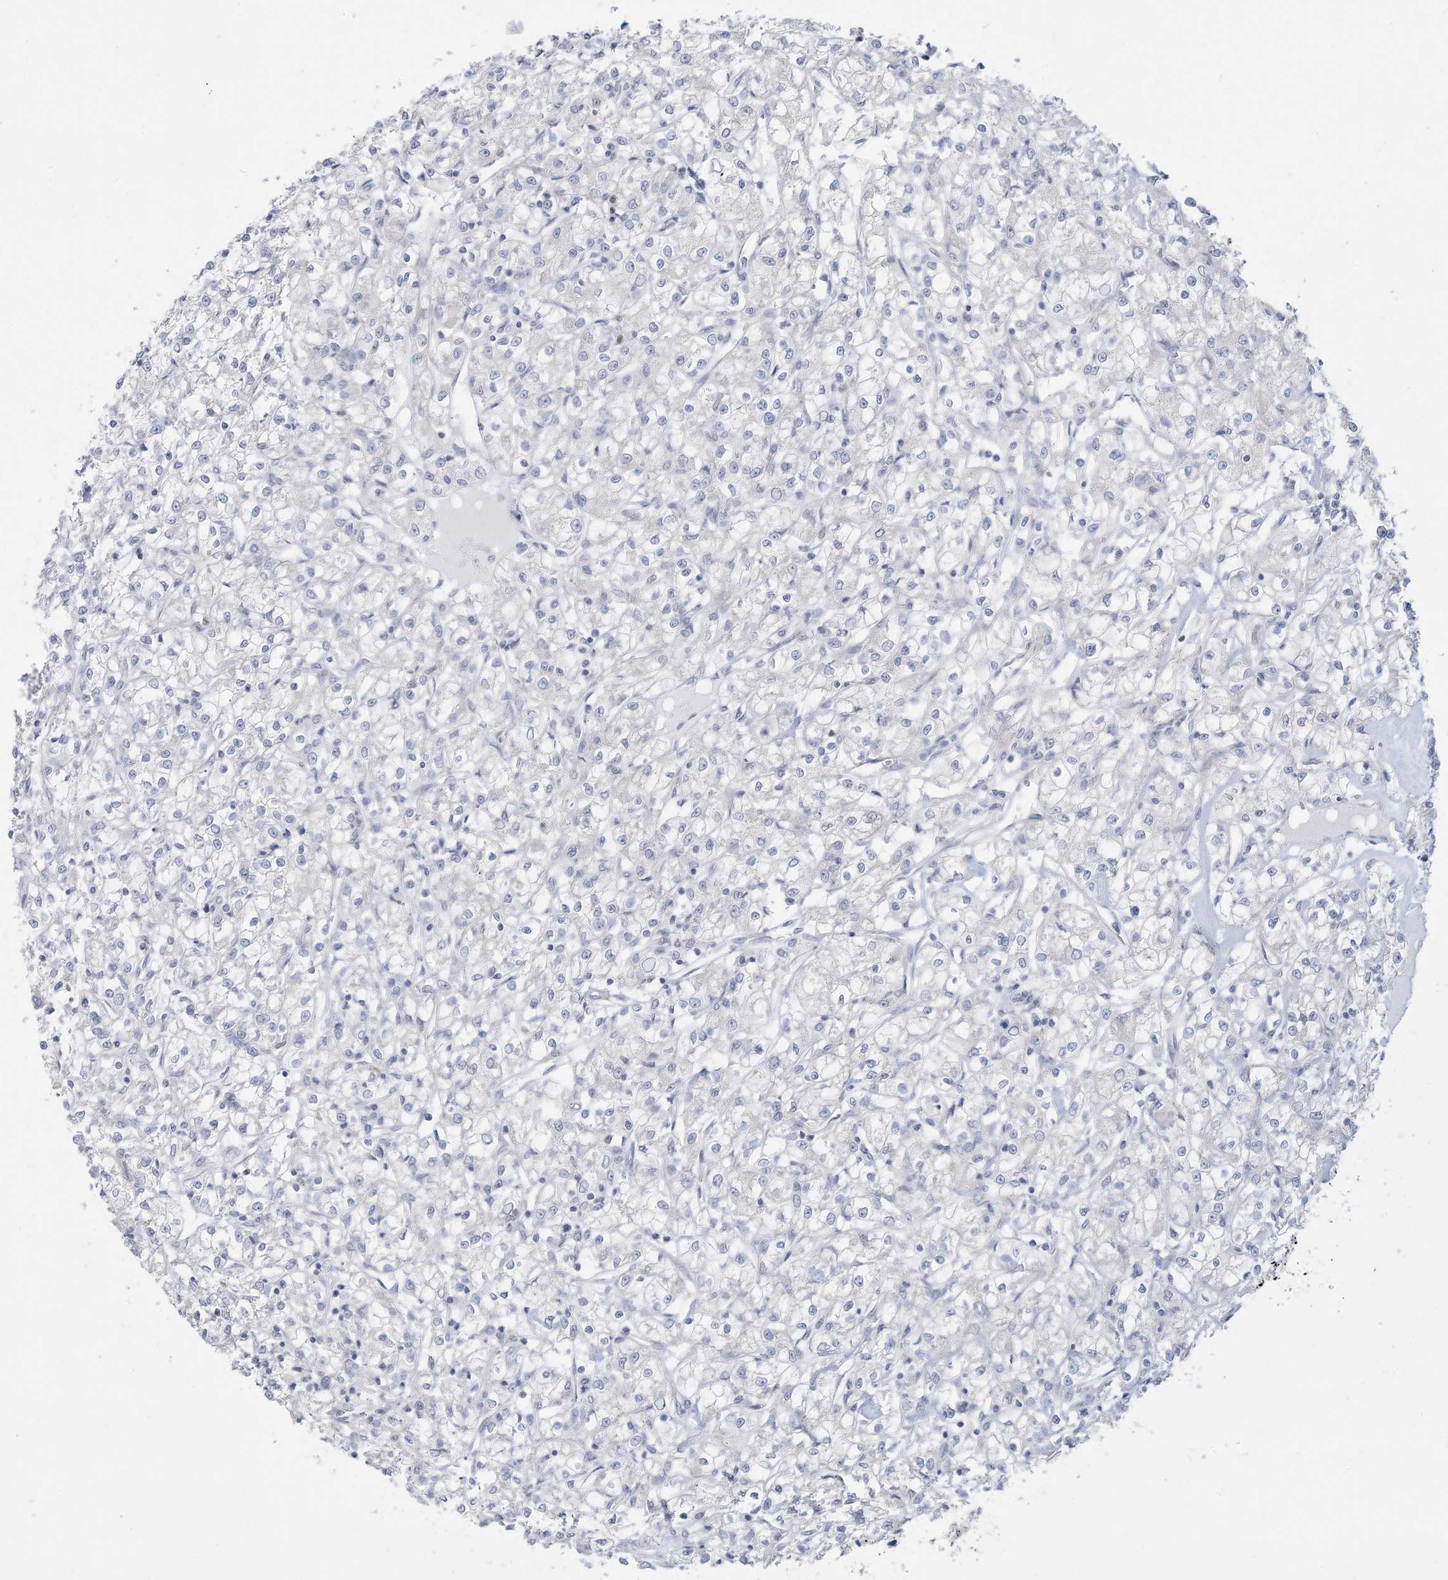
{"staining": {"intensity": "negative", "quantity": "none", "location": "none"}, "tissue": "renal cancer", "cell_type": "Tumor cells", "image_type": "cancer", "snomed": [{"axis": "morphology", "description": "Adenocarcinoma, NOS"}, {"axis": "topography", "description": "Kidney"}], "caption": "This is an immunohistochemistry image of renal adenocarcinoma. There is no expression in tumor cells.", "gene": "KIF3A", "patient": {"sex": "female", "age": 59}}